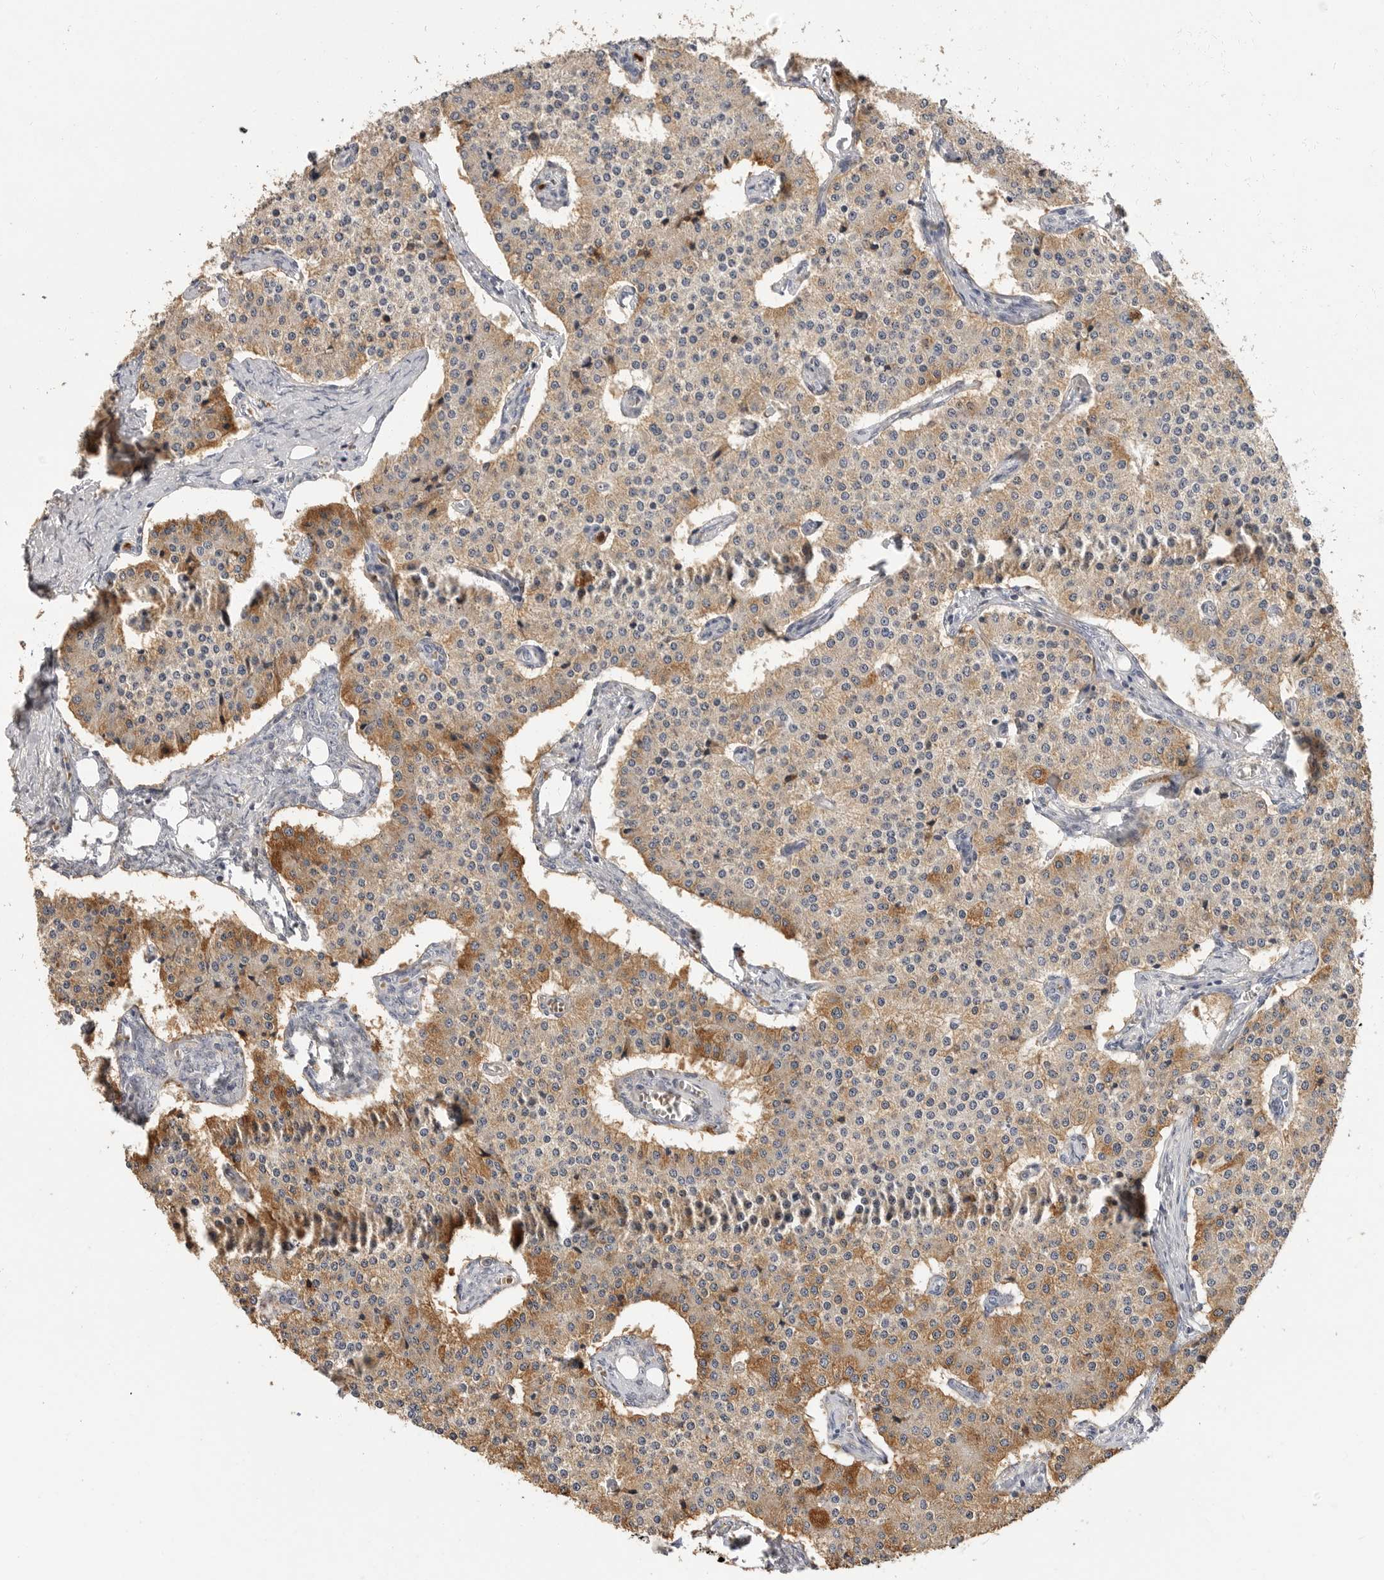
{"staining": {"intensity": "moderate", "quantity": ">75%", "location": "cytoplasmic/membranous"}, "tissue": "carcinoid", "cell_type": "Tumor cells", "image_type": "cancer", "snomed": [{"axis": "morphology", "description": "Carcinoid, malignant, NOS"}, {"axis": "topography", "description": "Colon"}], "caption": "Protein staining of carcinoid tissue reveals moderate cytoplasmic/membranous expression in about >75% of tumor cells. Using DAB (3,3'-diaminobenzidine) (brown) and hematoxylin (blue) stains, captured at high magnification using brightfield microscopy.", "gene": "LTBR", "patient": {"sex": "female", "age": 52}}